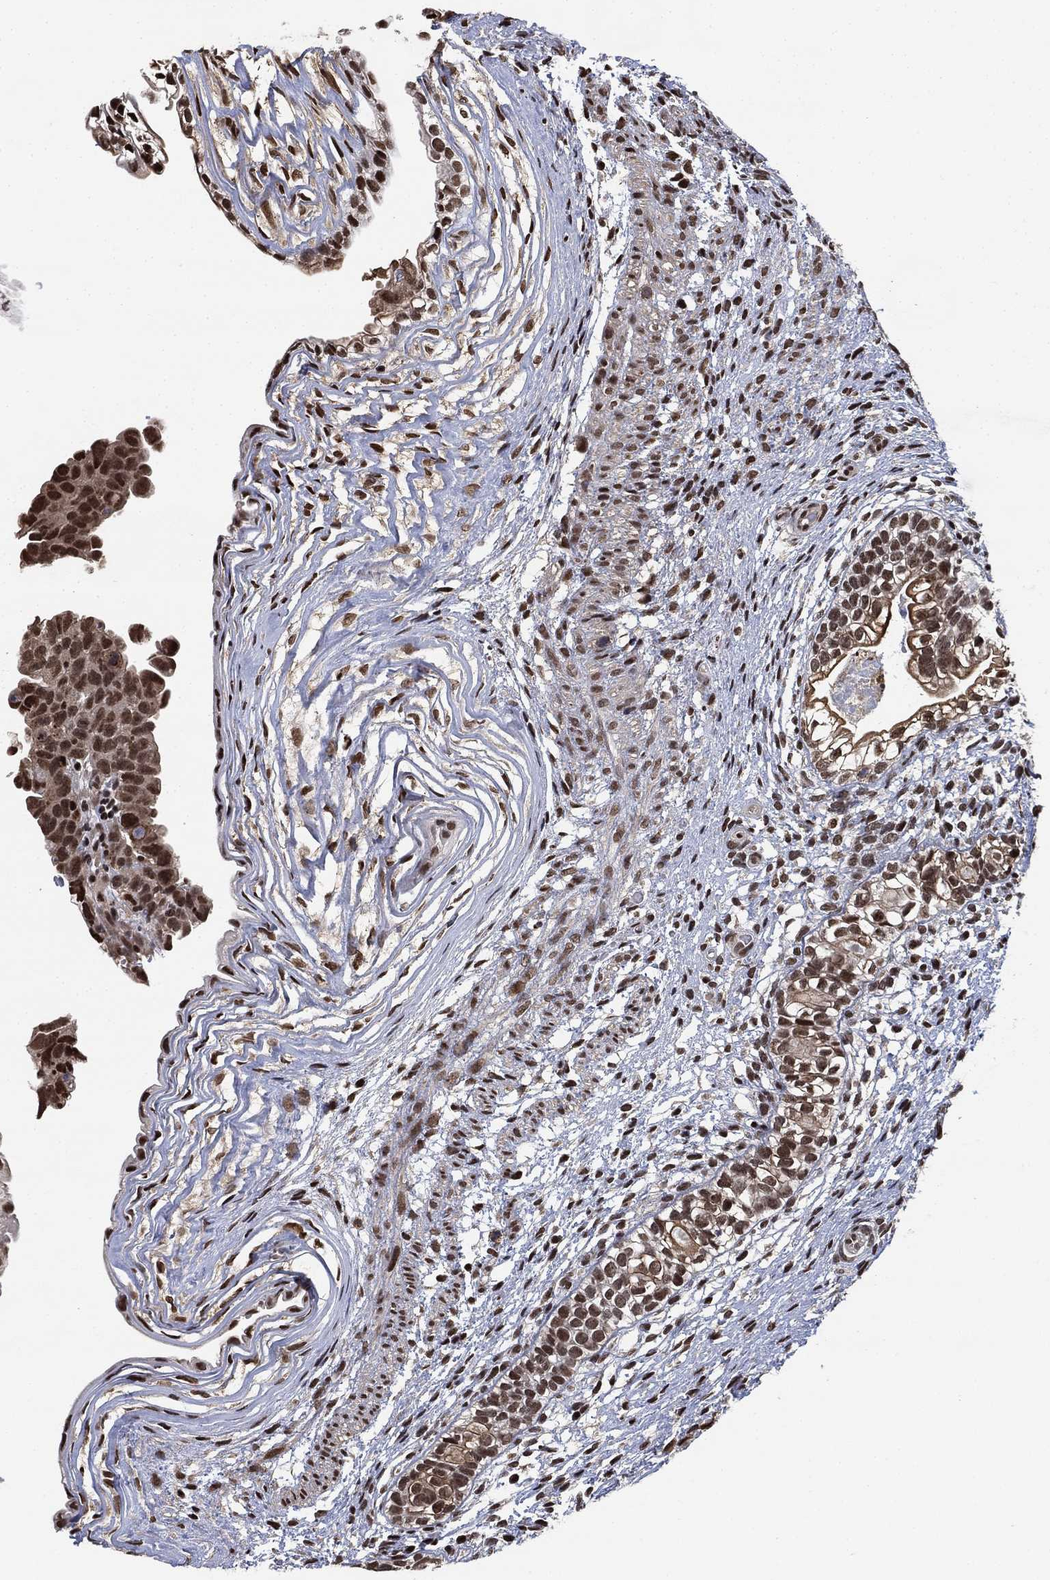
{"staining": {"intensity": "moderate", "quantity": "25%-75%", "location": "nuclear"}, "tissue": "testis cancer", "cell_type": "Tumor cells", "image_type": "cancer", "snomed": [{"axis": "morphology", "description": "Normal tissue, NOS"}, {"axis": "morphology", "description": "Carcinoma, Embryonal, NOS"}, {"axis": "topography", "description": "Testis"}, {"axis": "topography", "description": "Epididymis"}], "caption": "DAB (3,3'-diaminobenzidine) immunohistochemical staining of embryonal carcinoma (testis) exhibits moderate nuclear protein staining in approximately 25%-75% of tumor cells.", "gene": "ZSCAN30", "patient": {"sex": "male", "age": 24}}